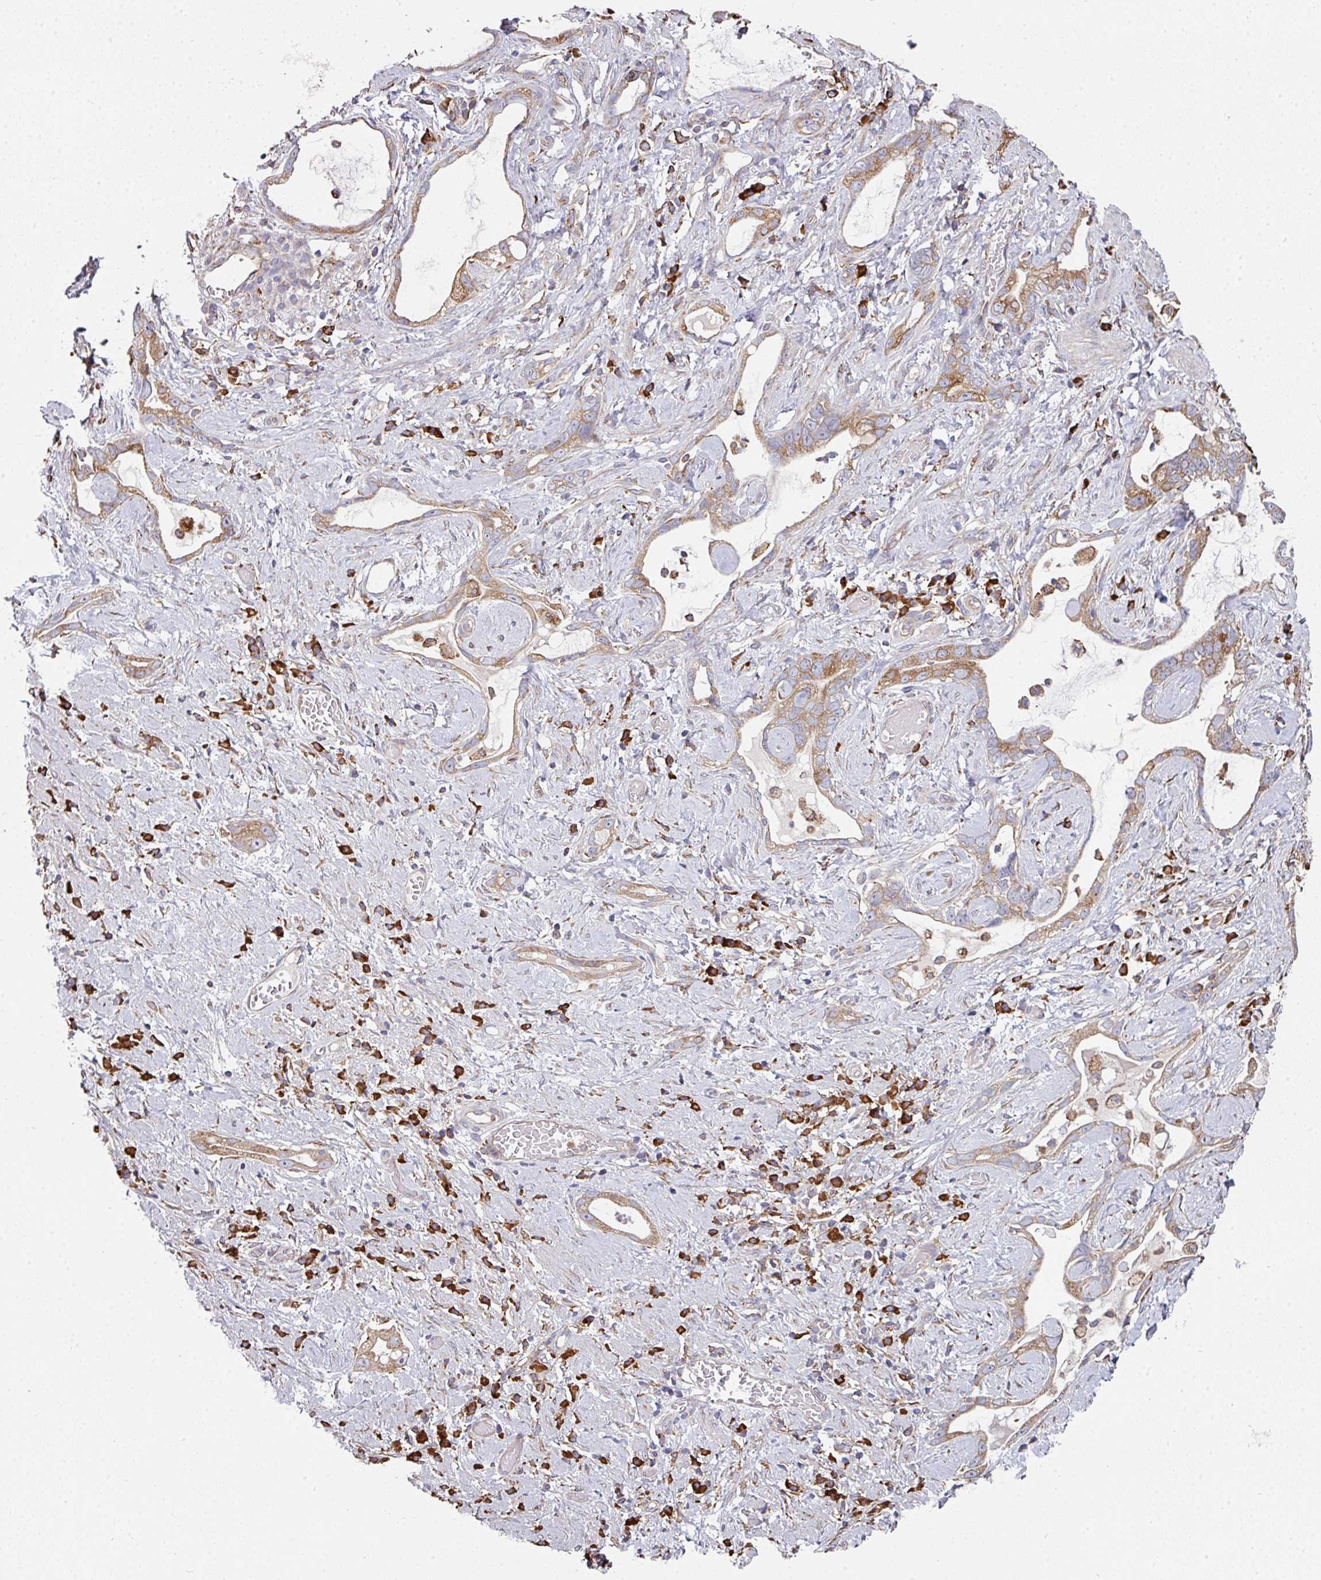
{"staining": {"intensity": "moderate", "quantity": ">75%", "location": "cytoplasmic/membranous"}, "tissue": "stomach cancer", "cell_type": "Tumor cells", "image_type": "cancer", "snomed": [{"axis": "morphology", "description": "Adenocarcinoma, NOS"}, {"axis": "topography", "description": "Stomach"}], "caption": "The micrograph exhibits immunohistochemical staining of stomach cancer. There is moderate cytoplasmic/membranous staining is identified in approximately >75% of tumor cells.", "gene": "FAT4", "patient": {"sex": "male", "age": 55}}